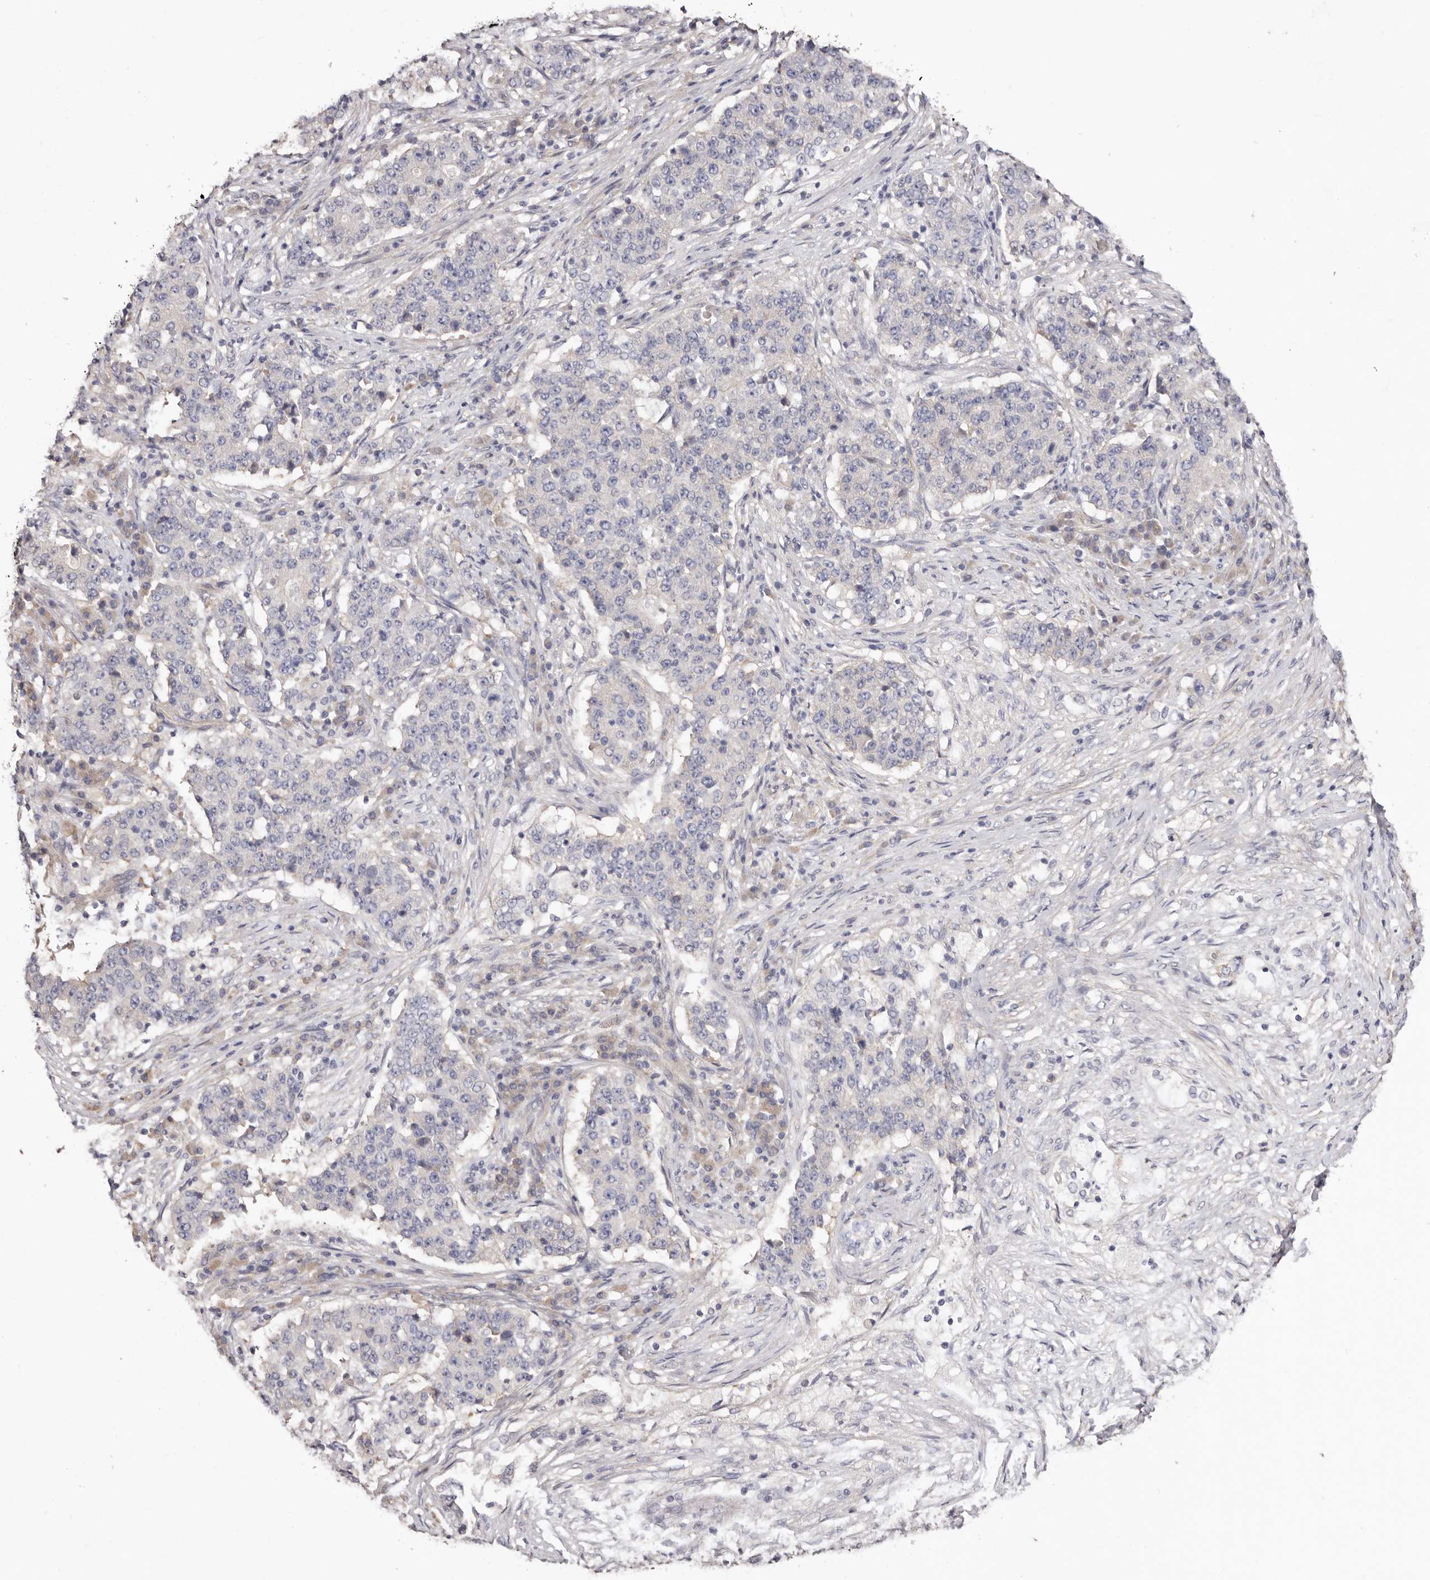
{"staining": {"intensity": "negative", "quantity": "none", "location": "none"}, "tissue": "stomach cancer", "cell_type": "Tumor cells", "image_type": "cancer", "snomed": [{"axis": "morphology", "description": "Adenocarcinoma, NOS"}, {"axis": "topography", "description": "Stomach"}], "caption": "There is no significant staining in tumor cells of stomach cancer (adenocarcinoma).", "gene": "FAM167B", "patient": {"sex": "male", "age": 59}}